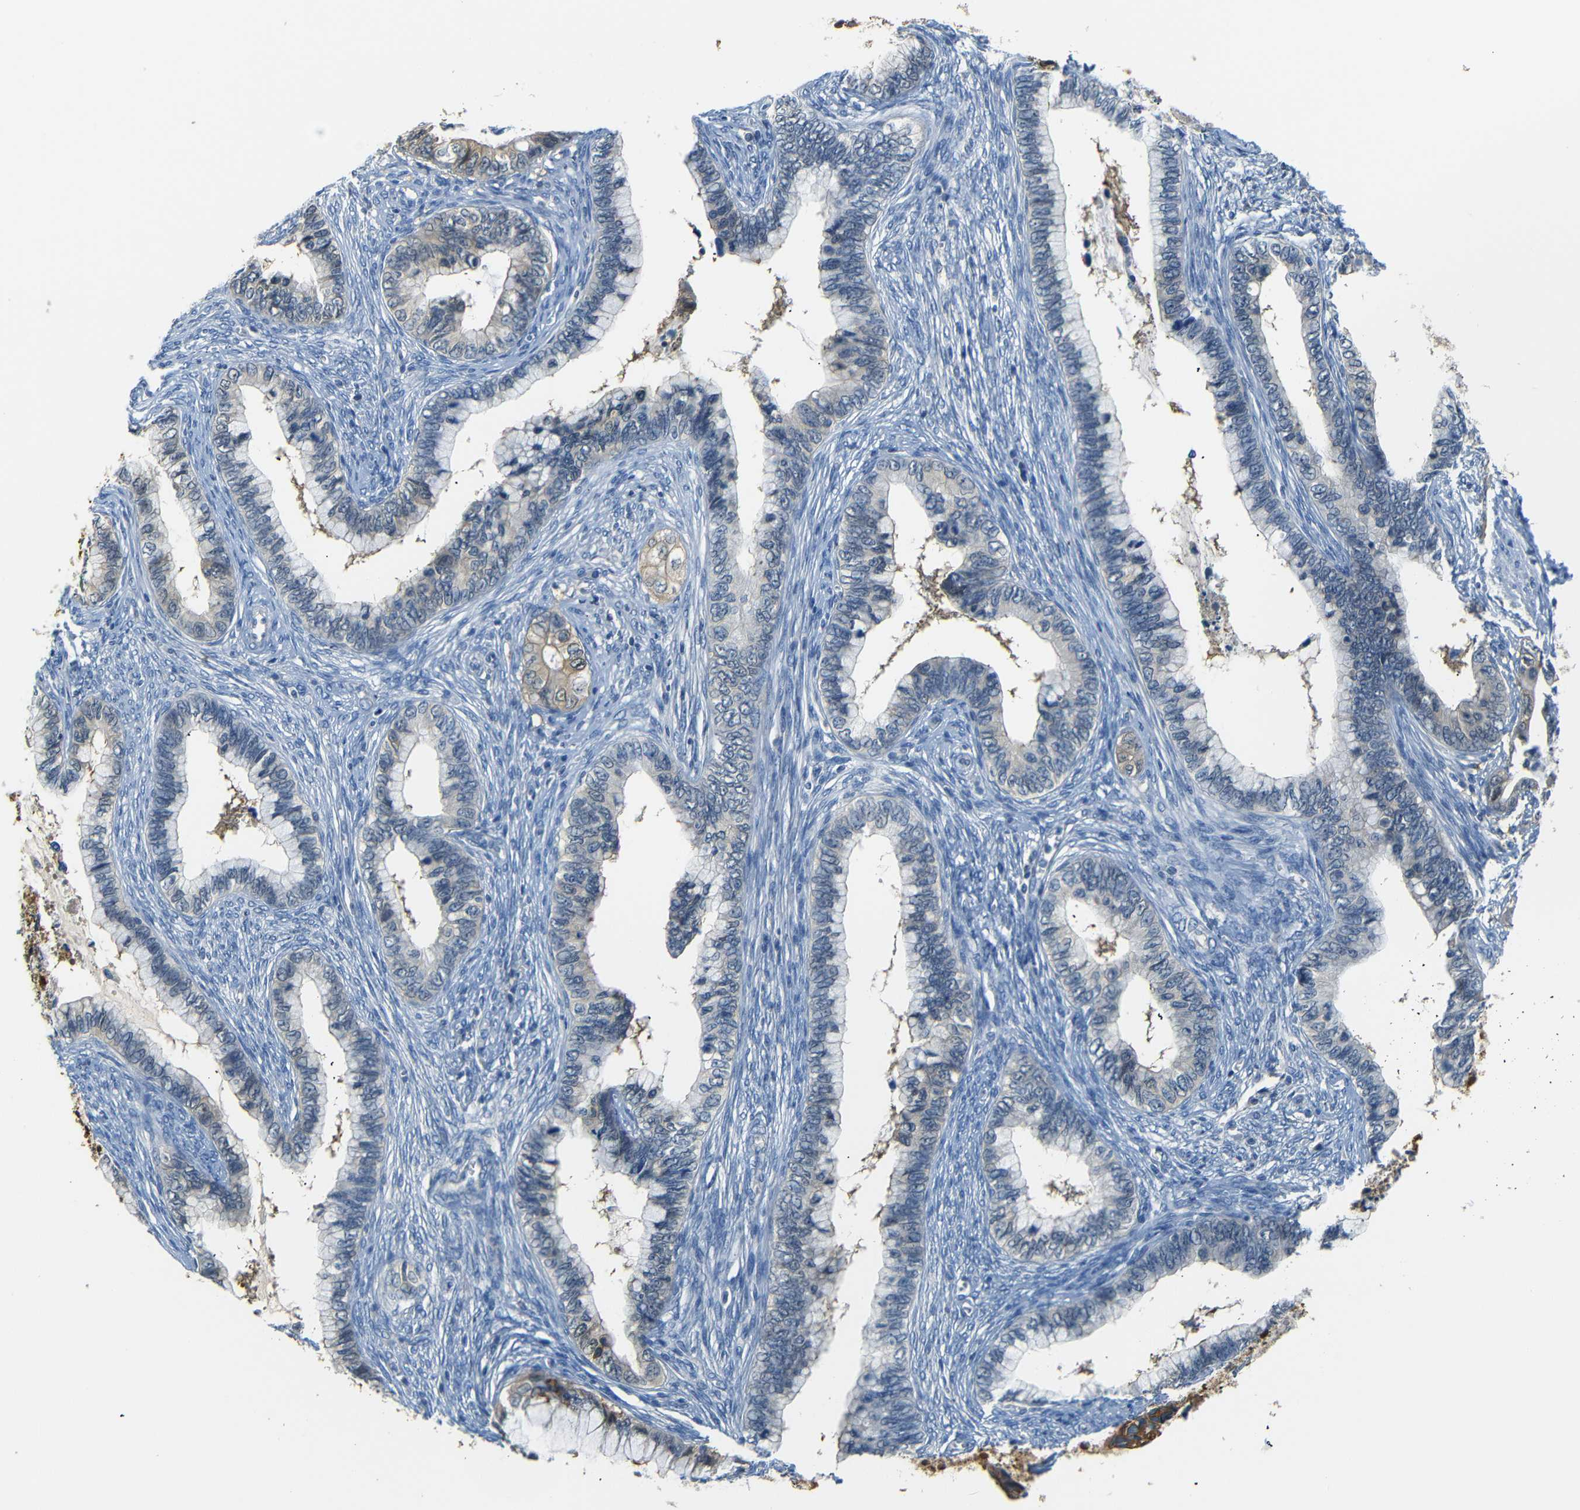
{"staining": {"intensity": "weak", "quantity": "<25%", "location": "cytoplasmic/membranous"}, "tissue": "cervical cancer", "cell_type": "Tumor cells", "image_type": "cancer", "snomed": [{"axis": "morphology", "description": "Adenocarcinoma, NOS"}, {"axis": "topography", "description": "Cervix"}], "caption": "This is an immunohistochemistry image of human cervical adenocarcinoma. There is no staining in tumor cells.", "gene": "SFN", "patient": {"sex": "female", "age": 44}}